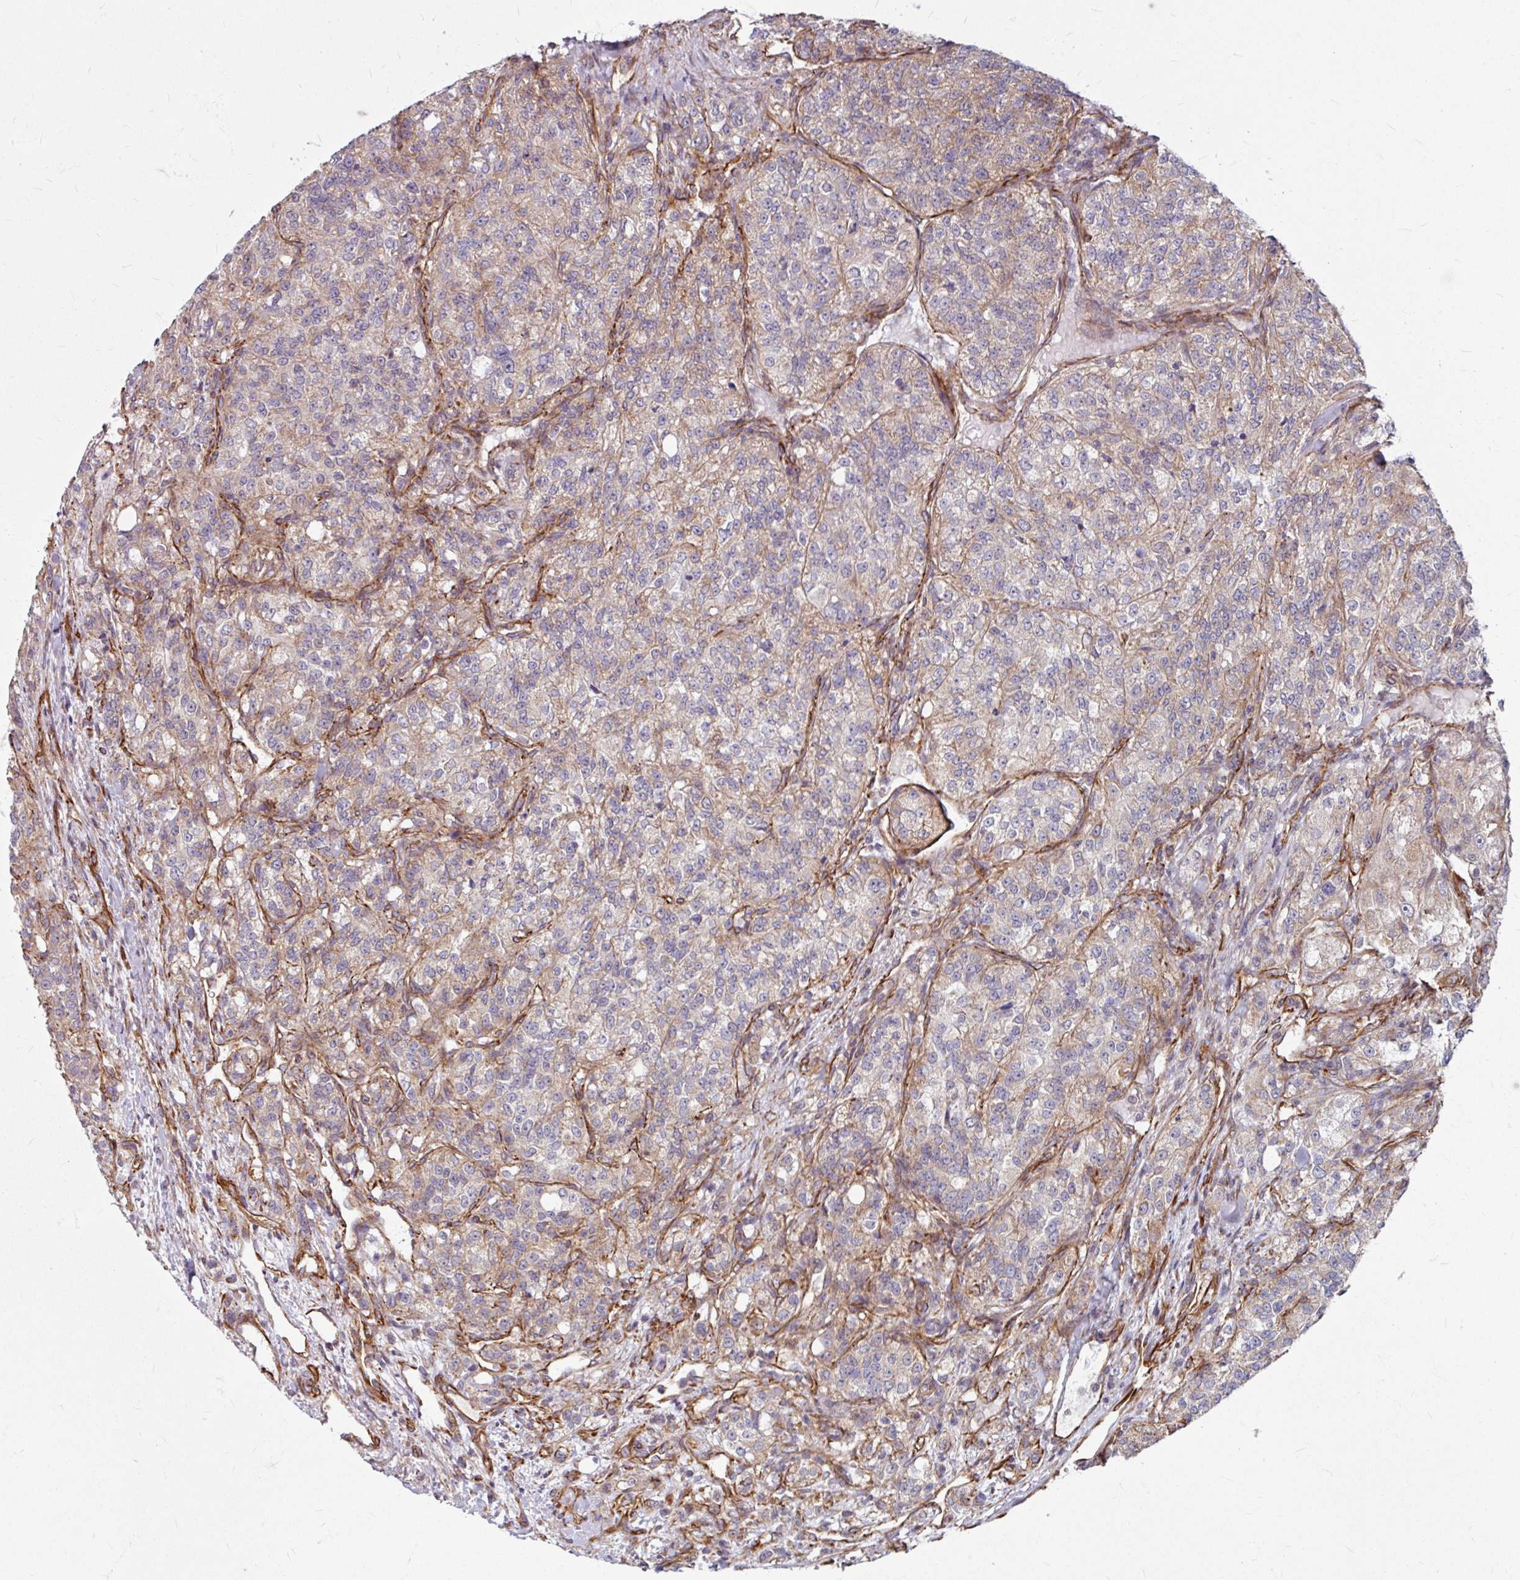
{"staining": {"intensity": "weak", "quantity": "25%-75%", "location": "cytoplasmic/membranous"}, "tissue": "renal cancer", "cell_type": "Tumor cells", "image_type": "cancer", "snomed": [{"axis": "morphology", "description": "Adenocarcinoma, NOS"}, {"axis": "topography", "description": "Kidney"}], "caption": "Weak cytoplasmic/membranous expression for a protein is present in about 25%-75% of tumor cells of renal cancer (adenocarcinoma) using immunohistochemistry (IHC).", "gene": "DAAM2", "patient": {"sex": "female", "age": 63}}